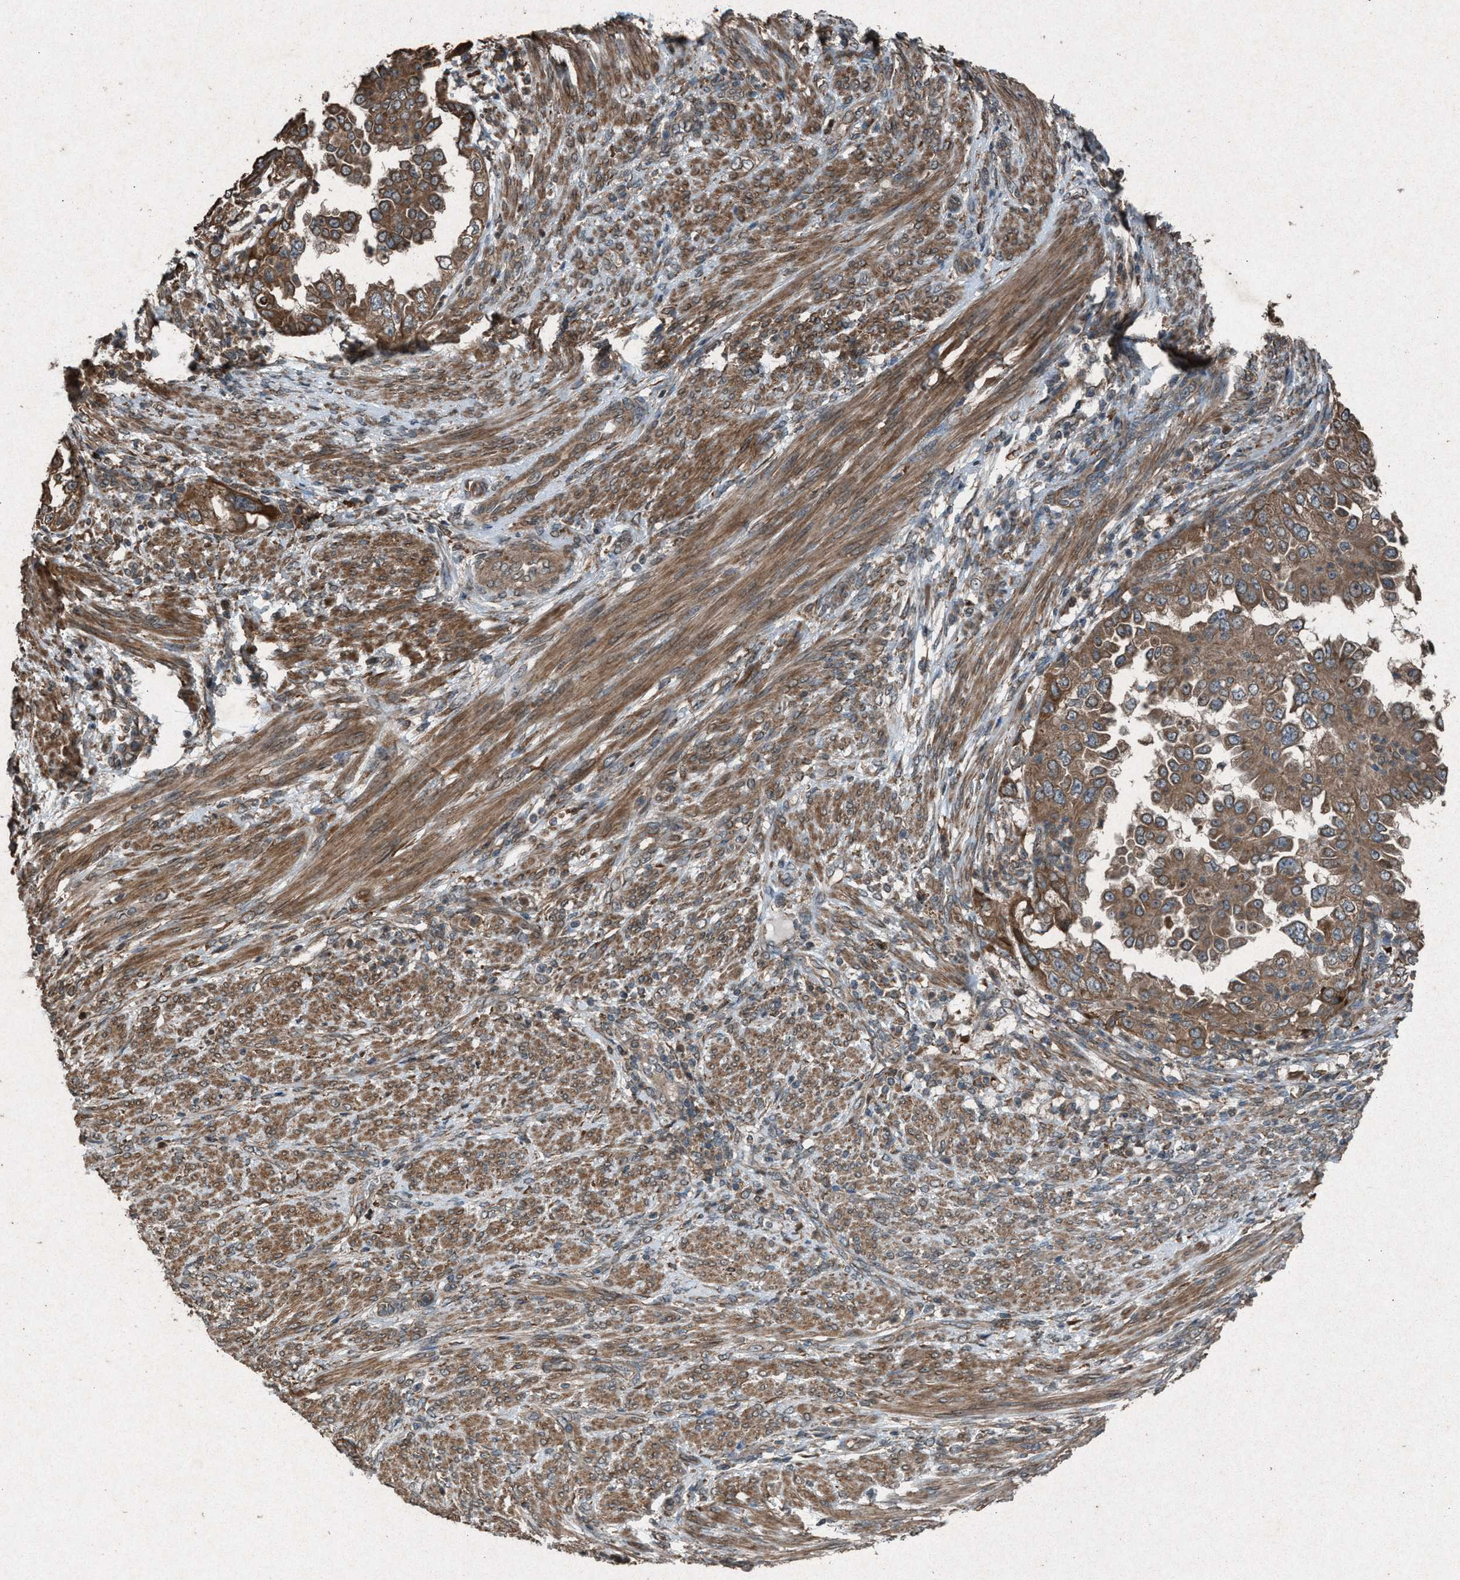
{"staining": {"intensity": "moderate", "quantity": ">75%", "location": "cytoplasmic/membranous"}, "tissue": "endometrial cancer", "cell_type": "Tumor cells", "image_type": "cancer", "snomed": [{"axis": "morphology", "description": "Adenocarcinoma, NOS"}, {"axis": "topography", "description": "Endometrium"}], "caption": "Immunohistochemical staining of human endometrial cancer (adenocarcinoma) displays medium levels of moderate cytoplasmic/membranous expression in approximately >75% of tumor cells.", "gene": "CALR", "patient": {"sex": "female", "age": 85}}